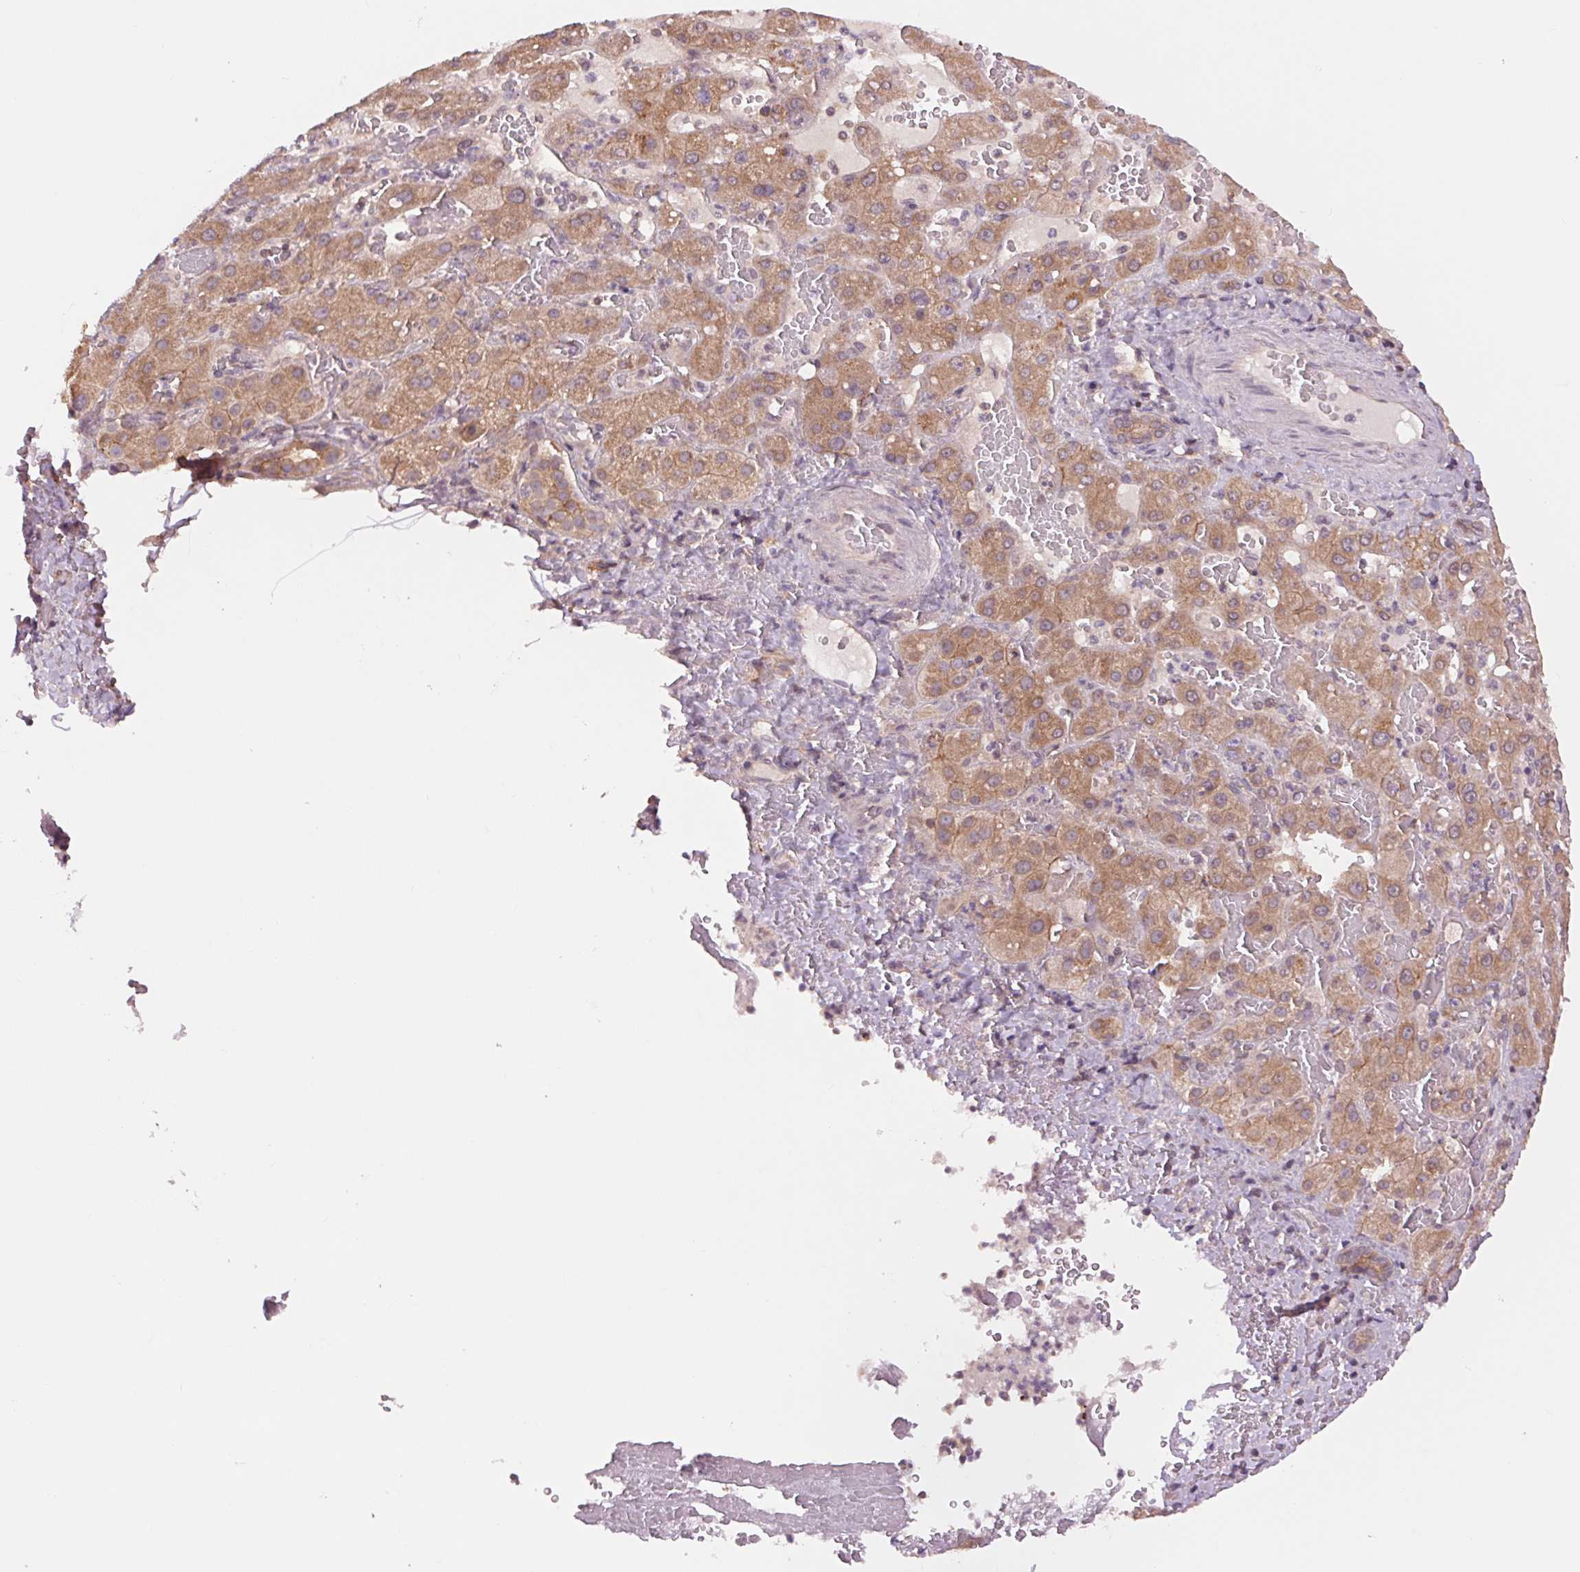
{"staining": {"intensity": "weak", "quantity": ">75%", "location": "cytoplasmic/membranous"}, "tissue": "liver cancer", "cell_type": "Tumor cells", "image_type": "cancer", "snomed": [{"axis": "morphology", "description": "Carcinoma, Hepatocellular, NOS"}, {"axis": "topography", "description": "Liver"}], "caption": "IHC staining of liver hepatocellular carcinoma, which shows low levels of weak cytoplasmic/membranous positivity in approximately >75% of tumor cells indicating weak cytoplasmic/membranous protein expression. The staining was performed using DAB (3,3'-diaminobenzidine) (brown) for protein detection and nuclei were counterstained in hematoxylin (blue).", "gene": "SH3RF2", "patient": {"sex": "female", "age": 73}}